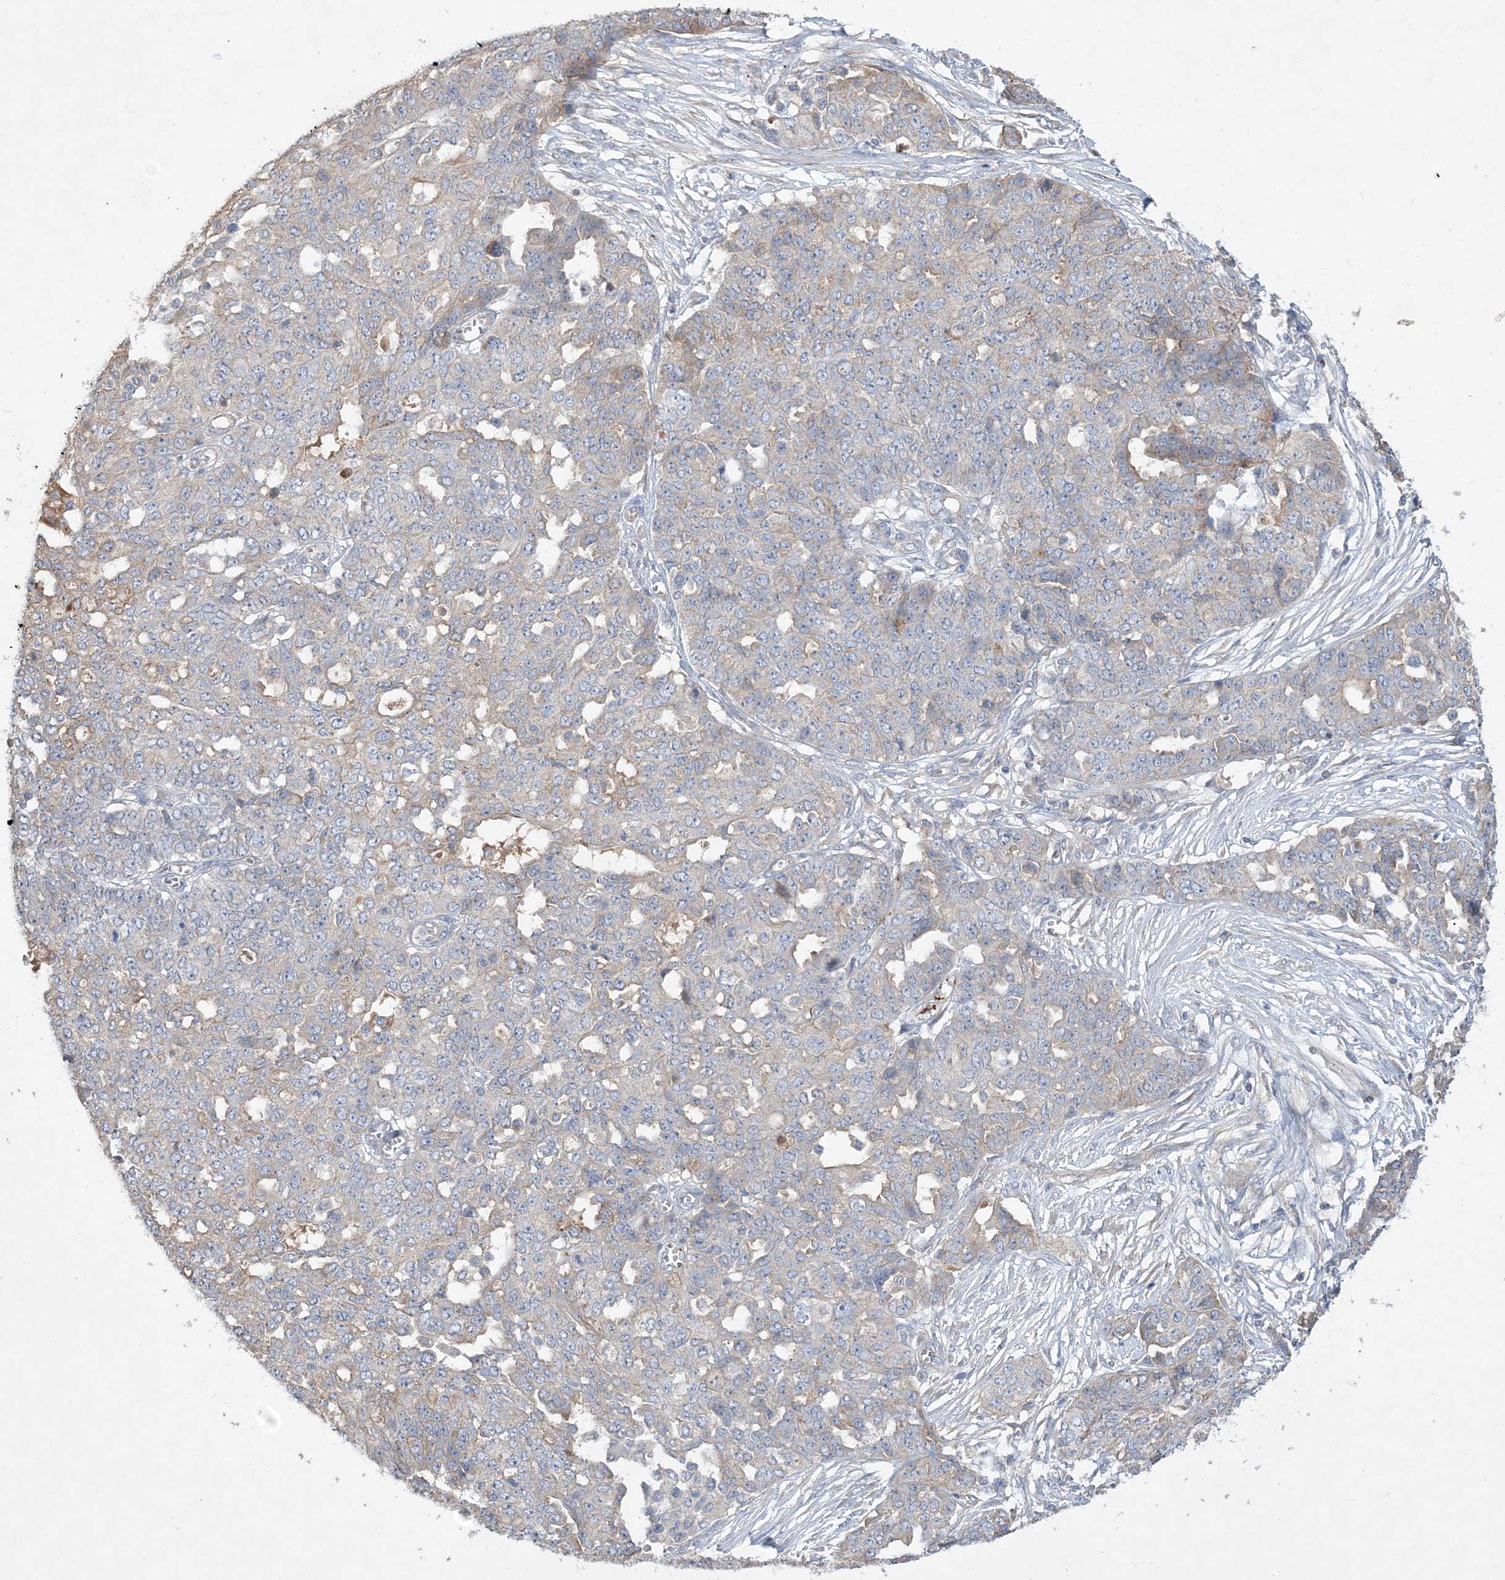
{"staining": {"intensity": "weak", "quantity": "<25%", "location": "cytoplasmic/membranous"}, "tissue": "ovarian cancer", "cell_type": "Tumor cells", "image_type": "cancer", "snomed": [{"axis": "morphology", "description": "Cystadenocarcinoma, serous, NOS"}, {"axis": "topography", "description": "Soft tissue"}, {"axis": "topography", "description": "Ovary"}], "caption": "Immunohistochemistry (IHC) of human ovarian cancer demonstrates no staining in tumor cells.", "gene": "ADCK2", "patient": {"sex": "female", "age": 57}}